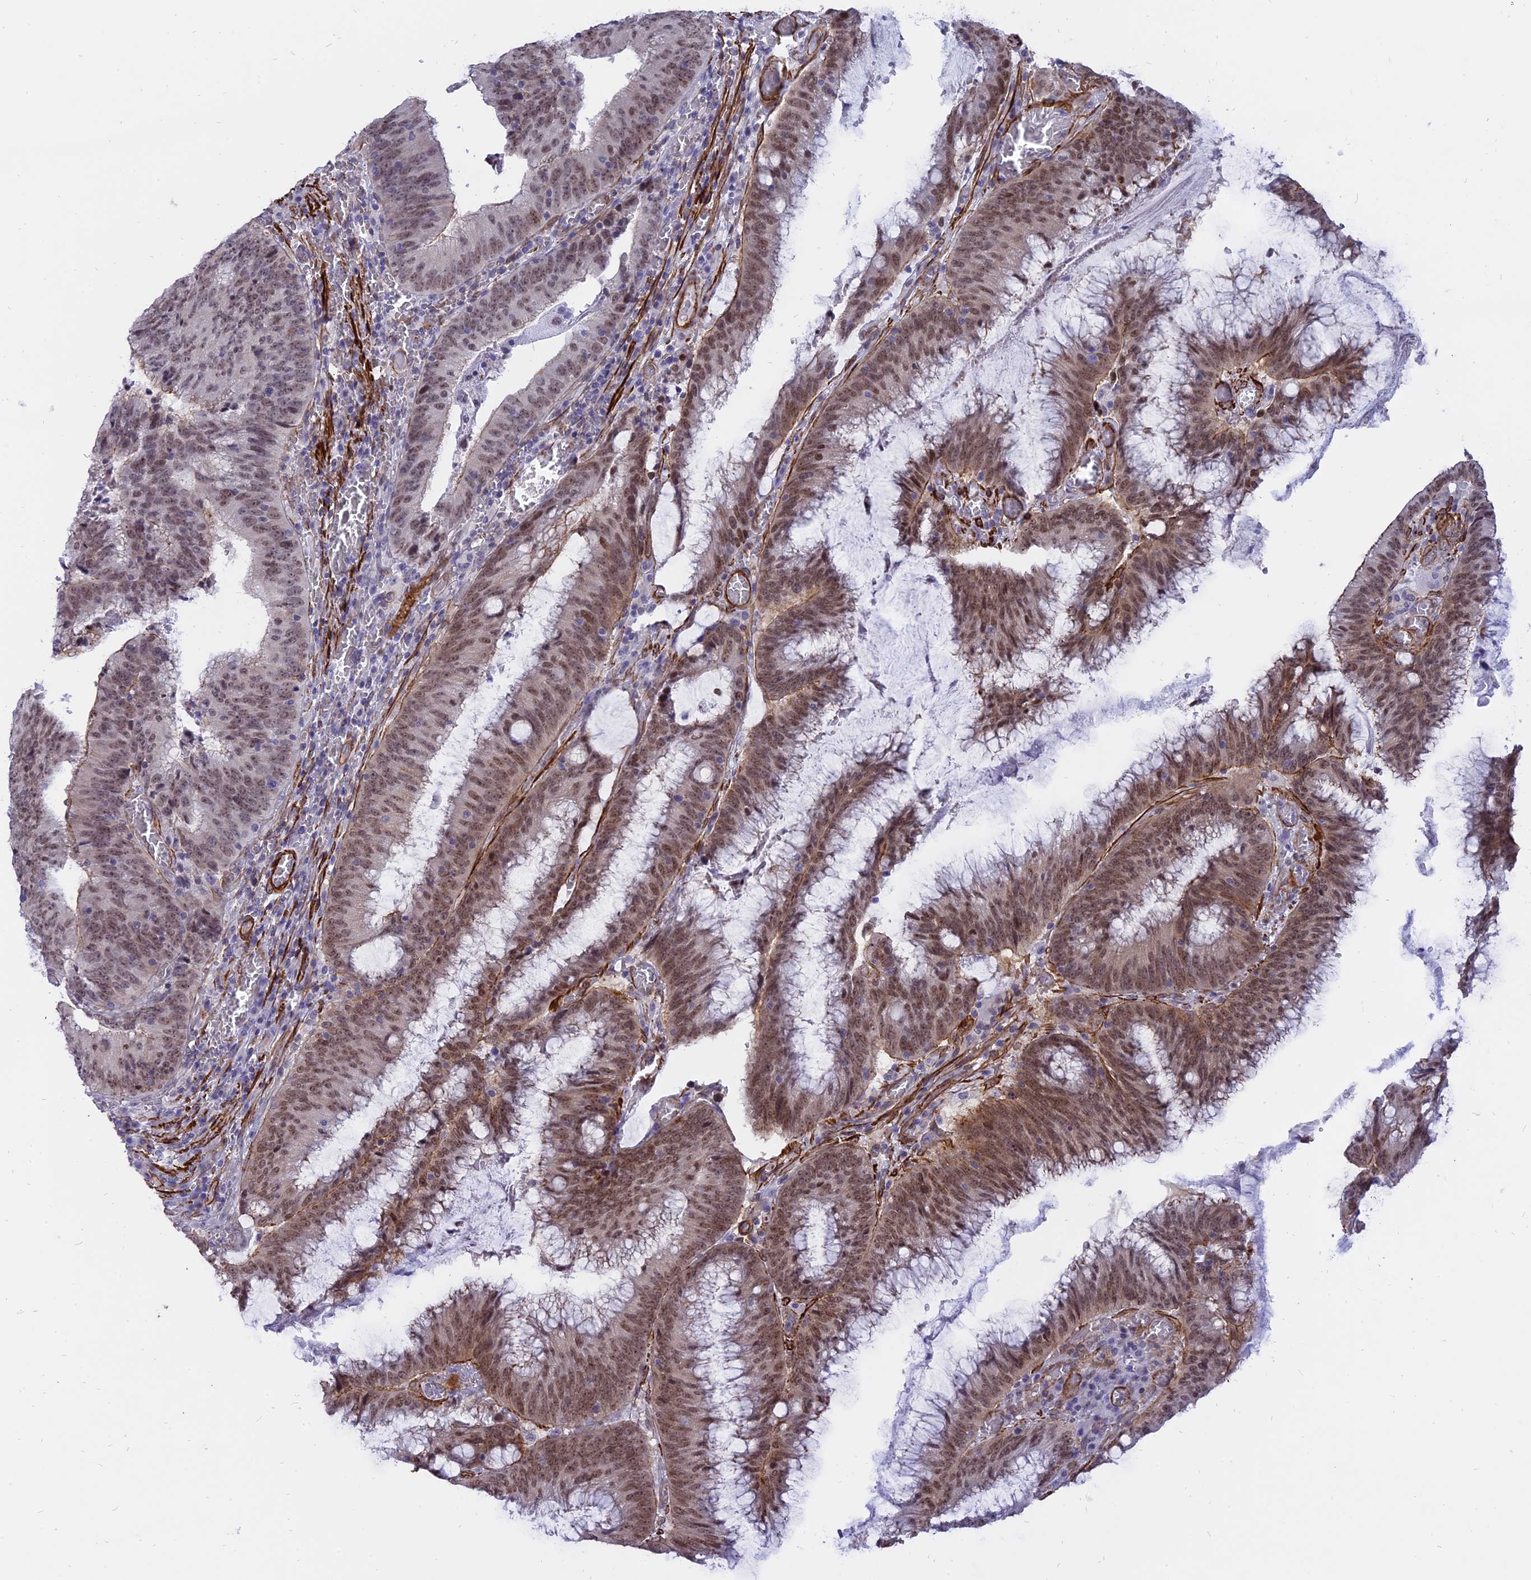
{"staining": {"intensity": "moderate", "quantity": ">75%", "location": "nuclear"}, "tissue": "colorectal cancer", "cell_type": "Tumor cells", "image_type": "cancer", "snomed": [{"axis": "morphology", "description": "Adenocarcinoma, NOS"}, {"axis": "topography", "description": "Rectum"}], "caption": "Brown immunohistochemical staining in colorectal adenocarcinoma displays moderate nuclear positivity in about >75% of tumor cells.", "gene": "CENPV", "patient": {"sex": "female", "age": 77}}